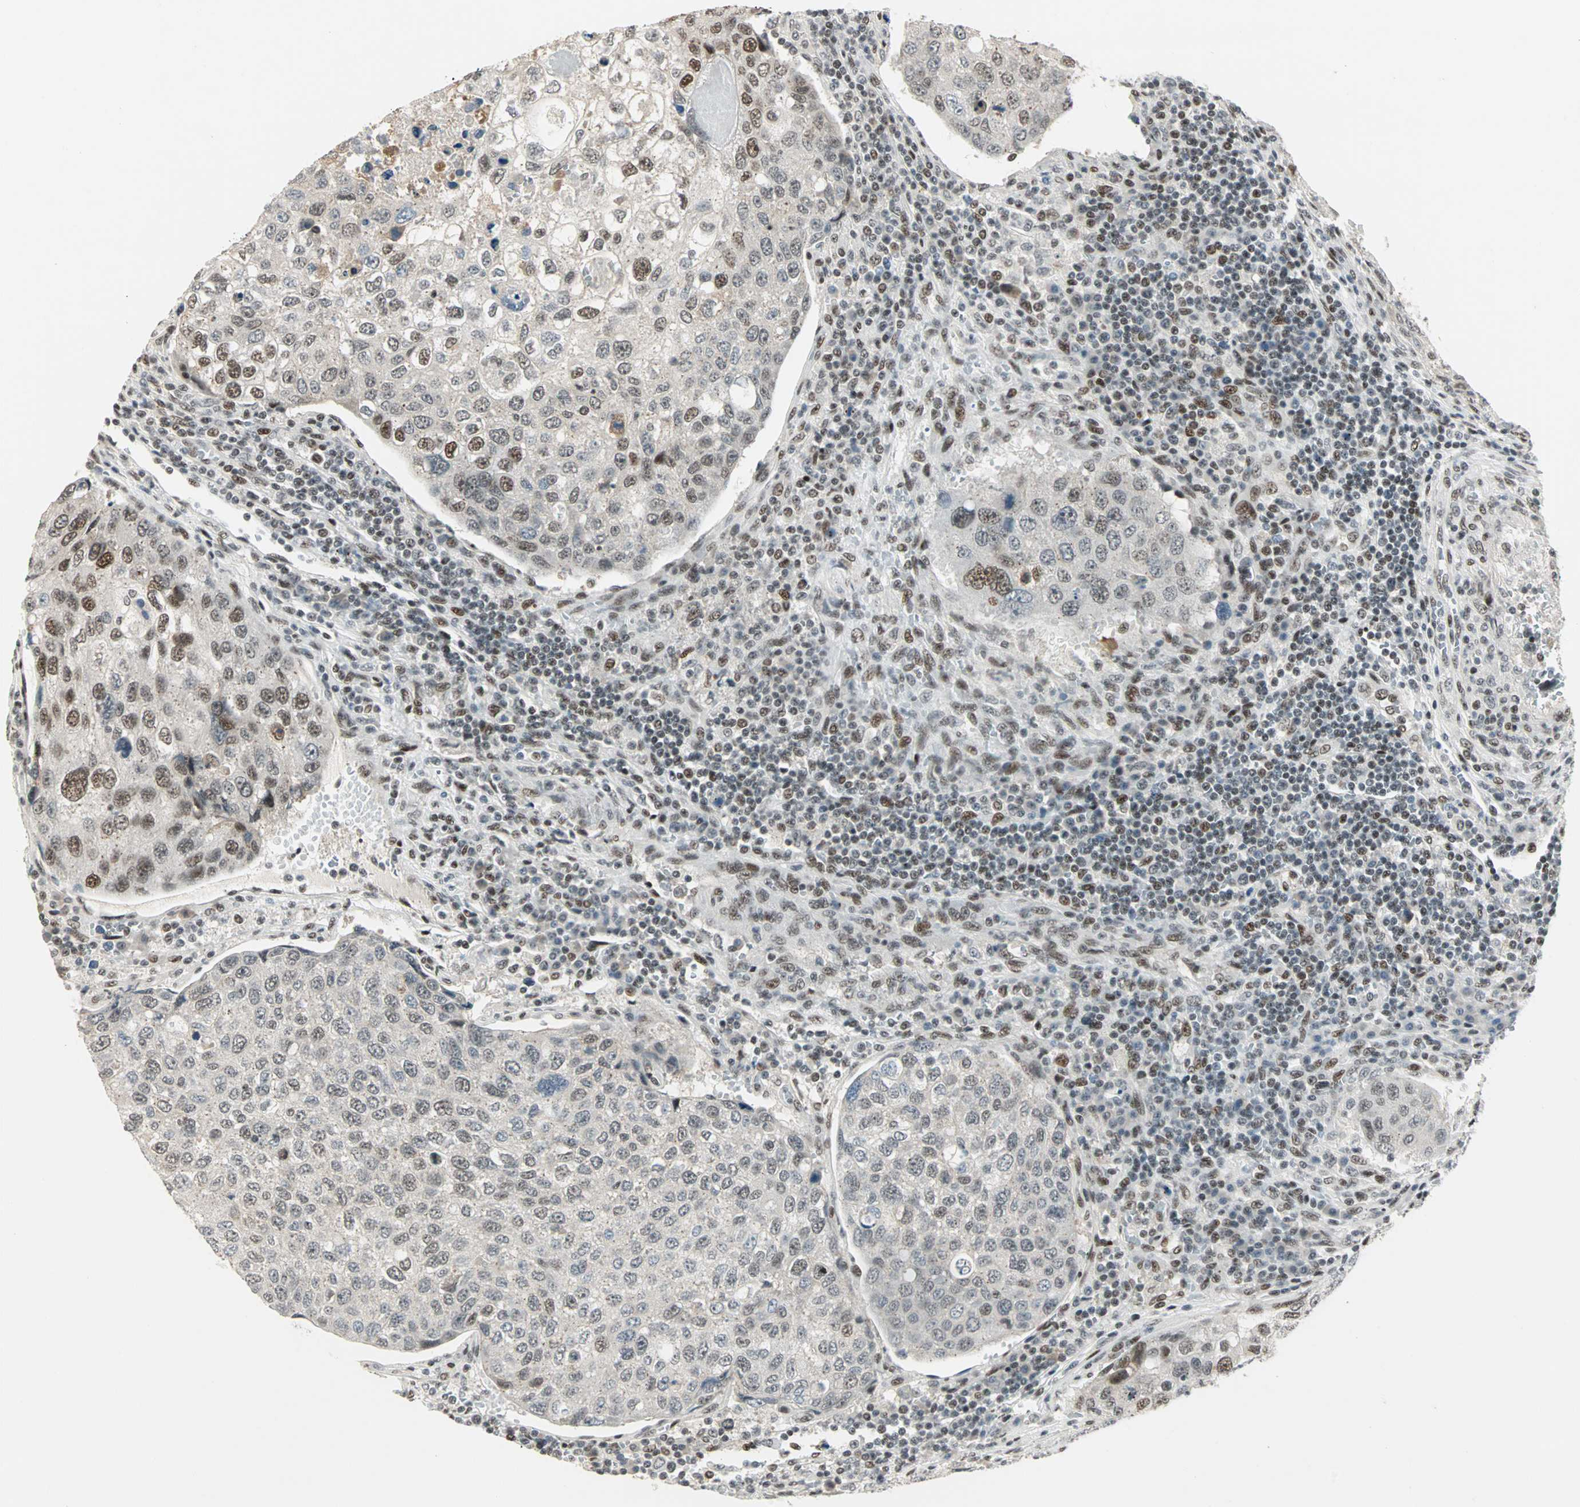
{"staining": {"intensity": "moderate", "quantity": "25%-75%", "location": "nuclear"}, "tissue": "urothelial cancer", "cell_type": "Tumor cells", "image_type": "cancer", "snomed": [{"axis": "morphology", "description": "Urothelial carcinoma, High grade"}, {"axis": "topography", "description": "Lymph node"}, {"axis": "topography", "description": "Urinary bladder"}], "caption": "Protein positivity by IHC reveals moderate nuclear staining in about 25%-75% of tumor cells in high-grade urothelial carcinoma. The staining was performed using DAB (3,3'-diaminobenzidine) to visualize the protein expression in brown, while the nuclei were stained in blue with hematoxylin (Magnification: 20x).", "gene": "BLM", "patient": {"sex": "male", "age": 51}}